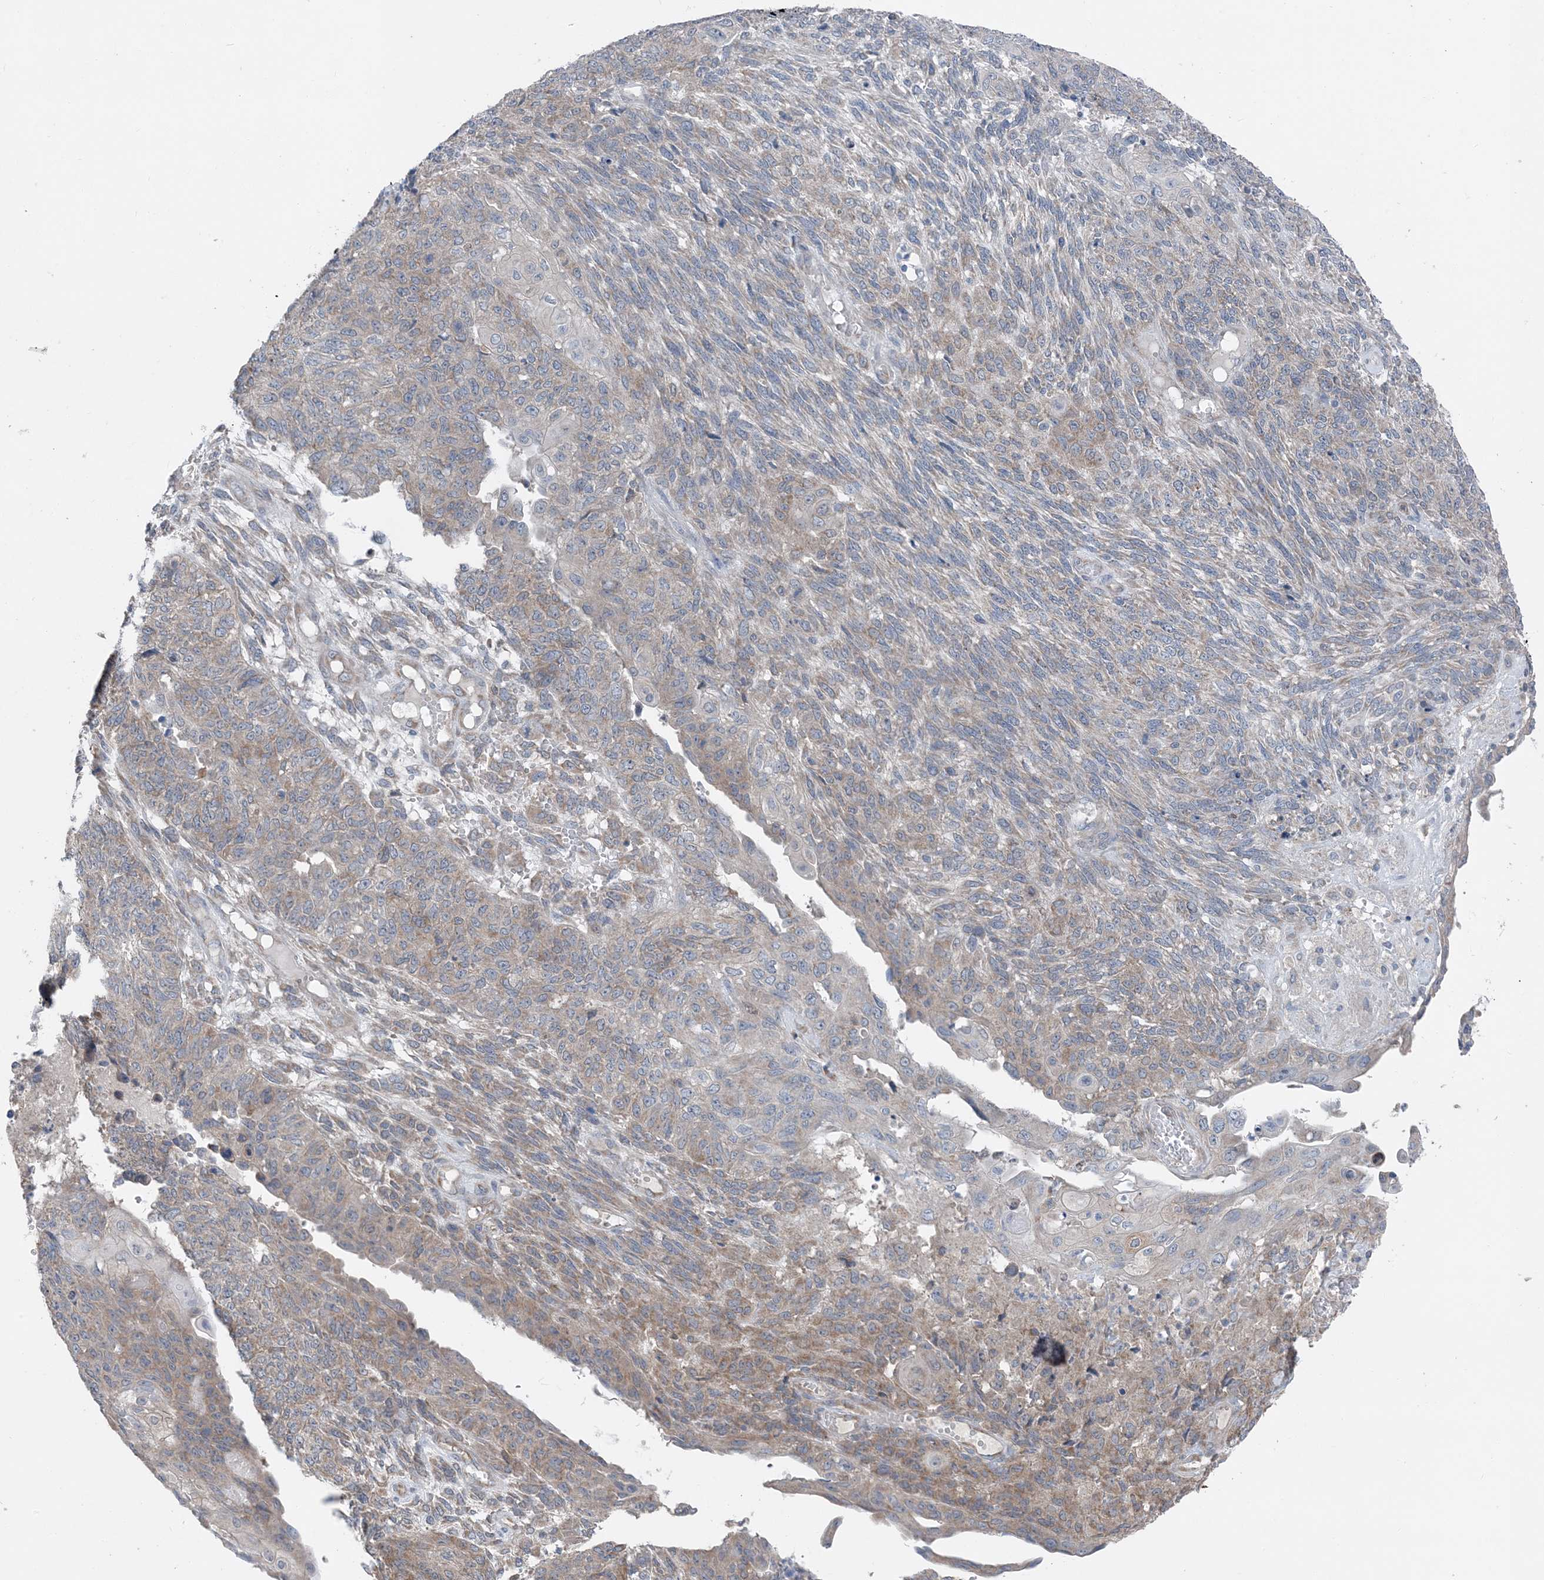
{"staining": {"intensity": "weak", "quantity": "<25%", "location": "cytoplasmic/membranous"}, "tissue": "endometrial cancer", "cell_type": "Tumor cells", "image_type": "cancer", "snomed": [{"axis": "morphology", "description": "Adenocarcinoma, NOS"}, {"axis": "topography", "description": "Endometrium"}], "caption": "The image displays no staining of tumor cells in endometrial cancer. The staining is performed using DAB (3,3'-diaminobenzidine) brown chromogen with nuclei counter-stained in using hematoxylin.", "gene": "DHX30", "patient": {"sex": "female", "age": 32}}